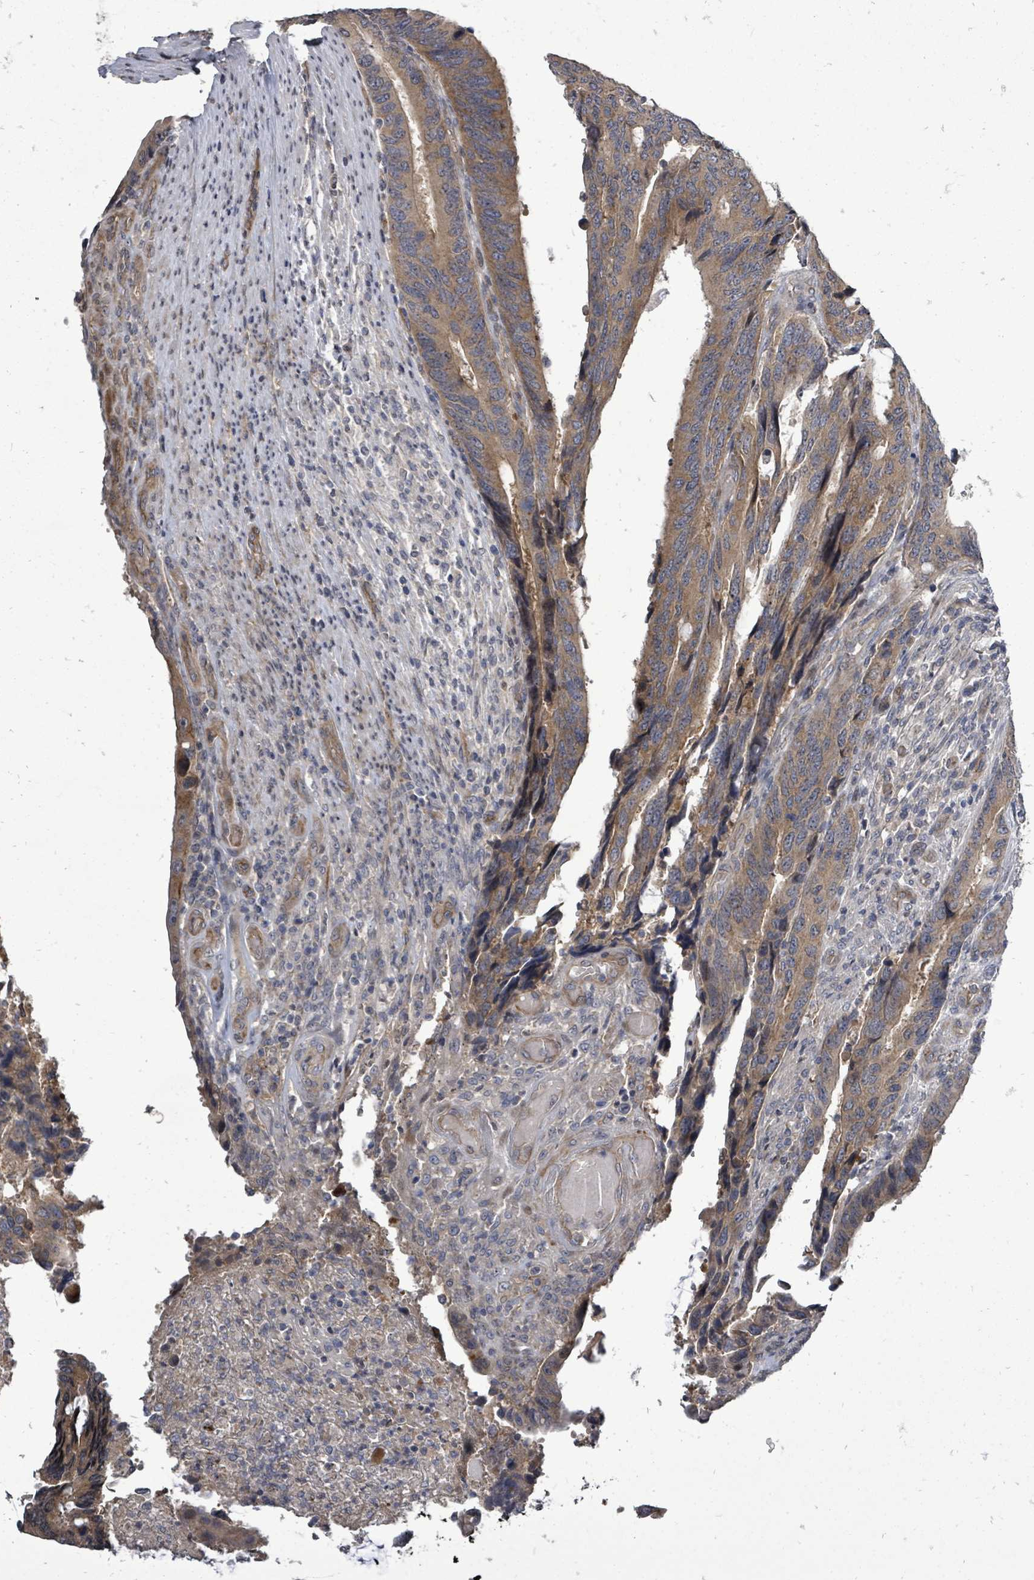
{"staining": {"intensity": "moderate", "quantity": ">75%", "location": "cytoplasmic/membranous"}, "tissue": "colorectal cancer", "cell_type": "Tumor cells", "image_type": "cancer", "snomed": [{"axis": "morphology", "description": "Adenocarcinoma, NOS"}, {"axis": "topography", "description": "Colon"}], "caption": "Colorectal cancer (adenocarcinoma) stained with IHC demonstrates moderate cytoplasmic/membranous staining in approximately >75% of tumor cells.", "gene": "RALGAPB", "patient": {"sex": "male", "age": 87}}